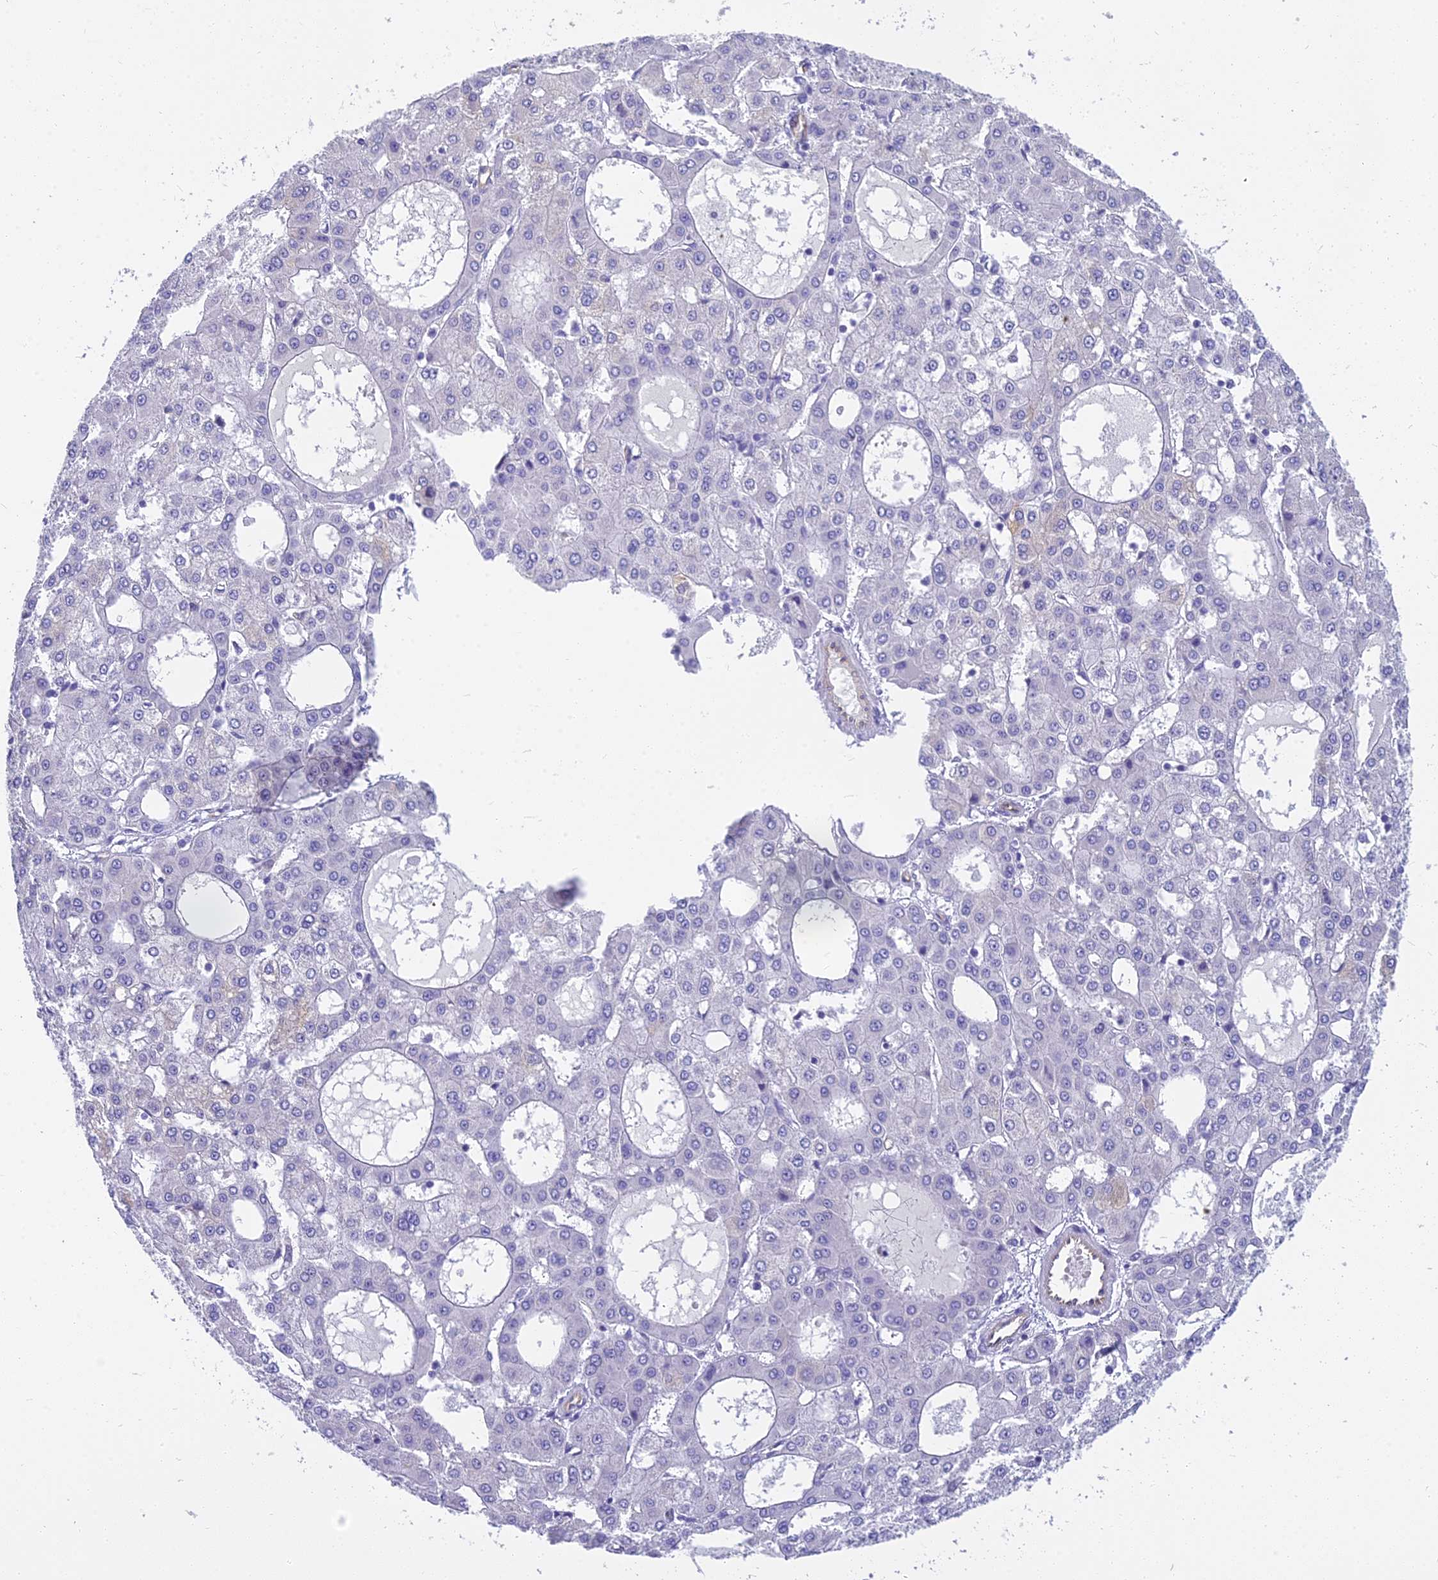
{"staining": {"intensity": "negative", "quantity": "none", "location": "none"}, "tissue": "liver cancer", "cell_type": "Tumor cells", "image_type": "cancer", "snomed": [{"axis": "morphology", "description": "Carcinoma, Hepatocellular, NOS"}, {"axis": "topography", "description": "Liver"}], "caption": "This is an IHC photomicrograph of liver cancer (hepatocellular carcinoma). There is no expression in tumor cells.", "gene": "NINJ1", "patient": {"sex": "male", "age": 47}}